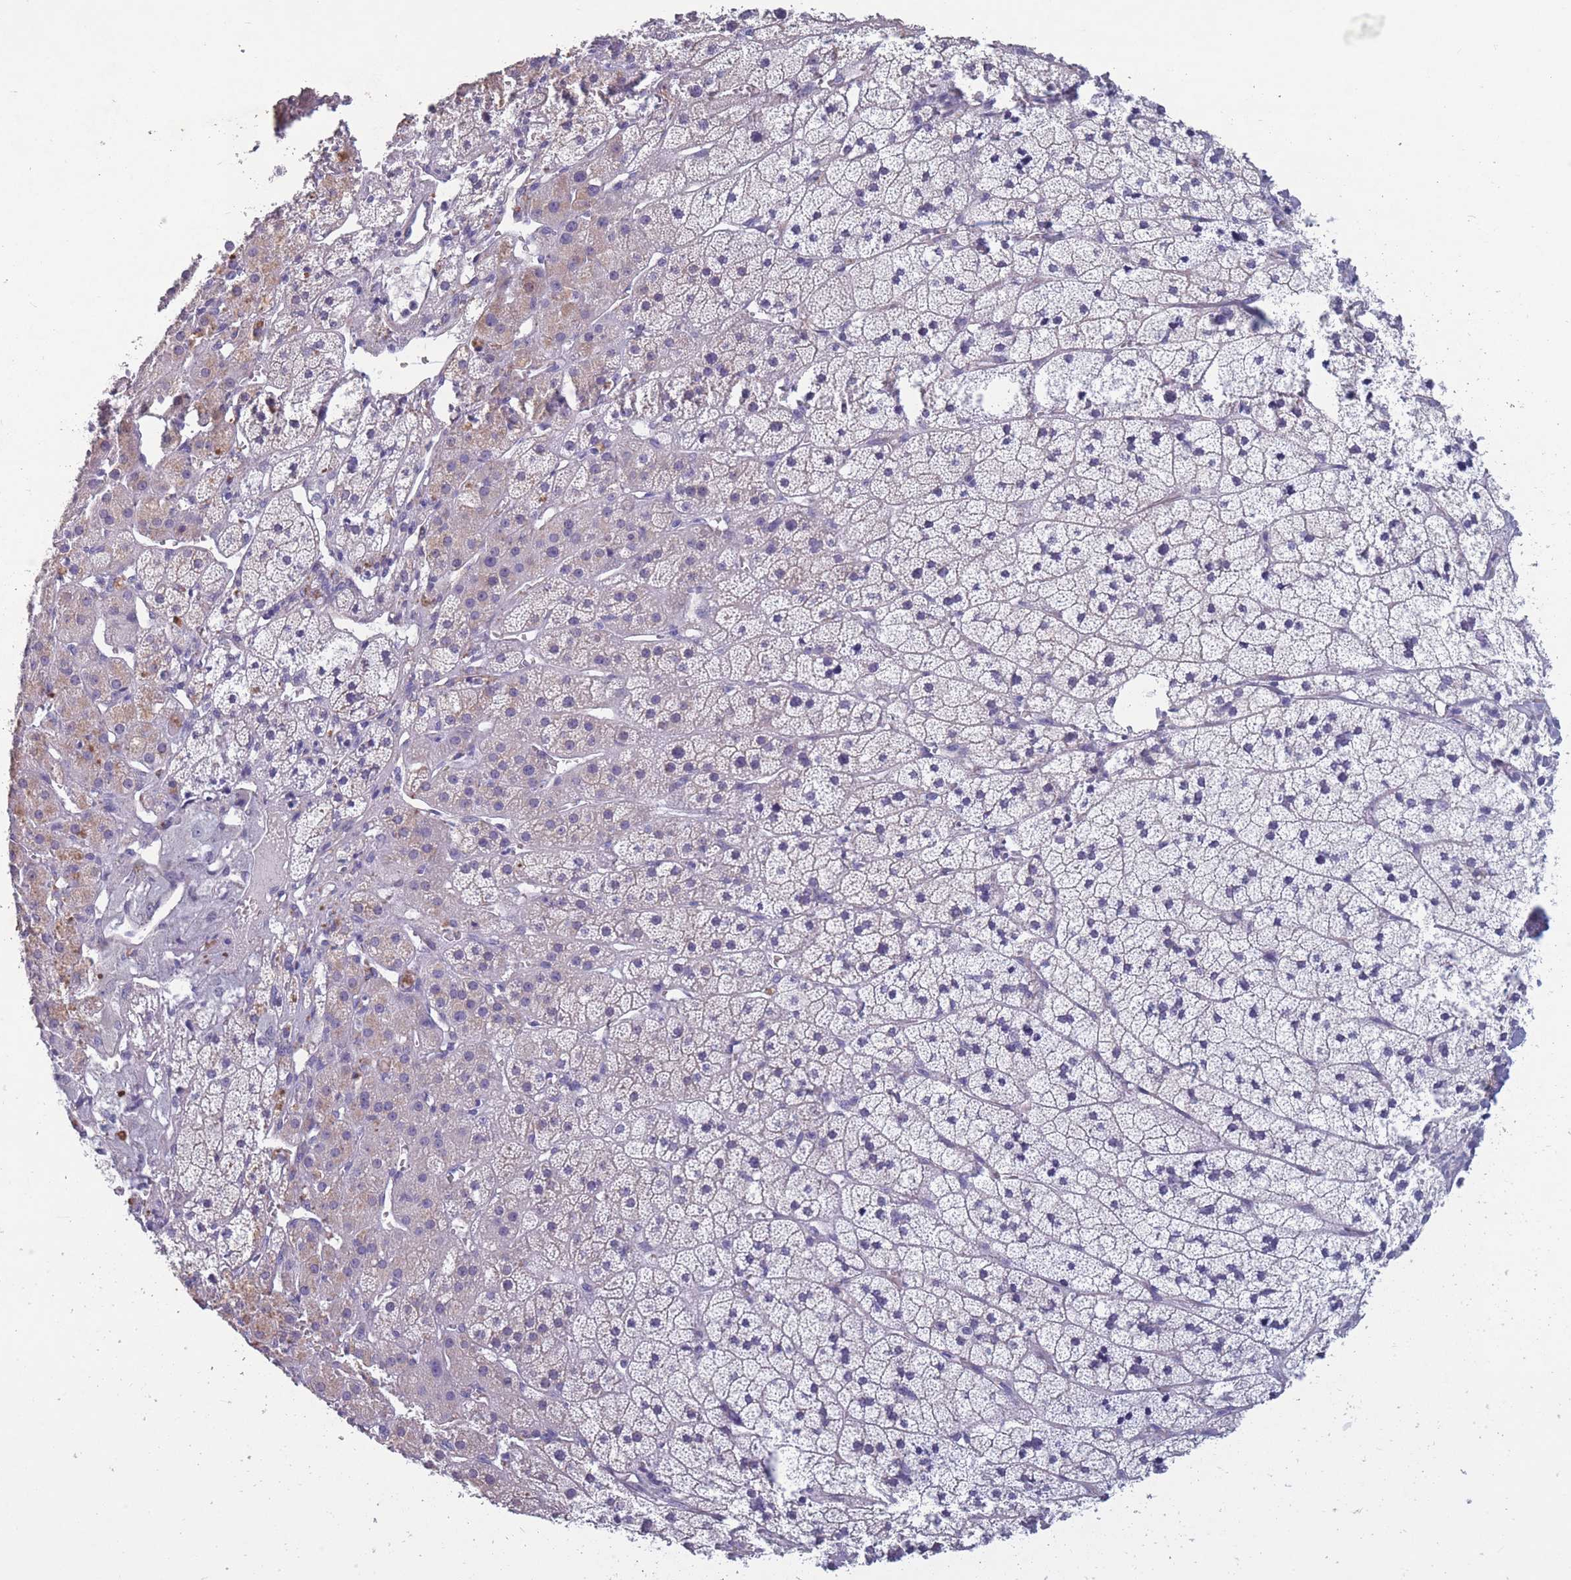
{"staining": {"intensity": "weak", "quantity": "<25%", "location": "cytoplasmic/membranous"}, "tissue": "adrenal gland", "cell_type": "Glandular cells", "image_type": "normal", "snomed": [{"axis": "morphology", "description": "Normal tissue, NOS"}, {"axis": "topography", "description": "Adrenal gland"}], "caption": "A high-resolution histopathology image shows immunohistochemistry (IHC) staining of normal adrenal gland, which shows no significant staining in glandular cells.", "gene": "OR4C5", "patient": {"sex": "female", "age": 52}}